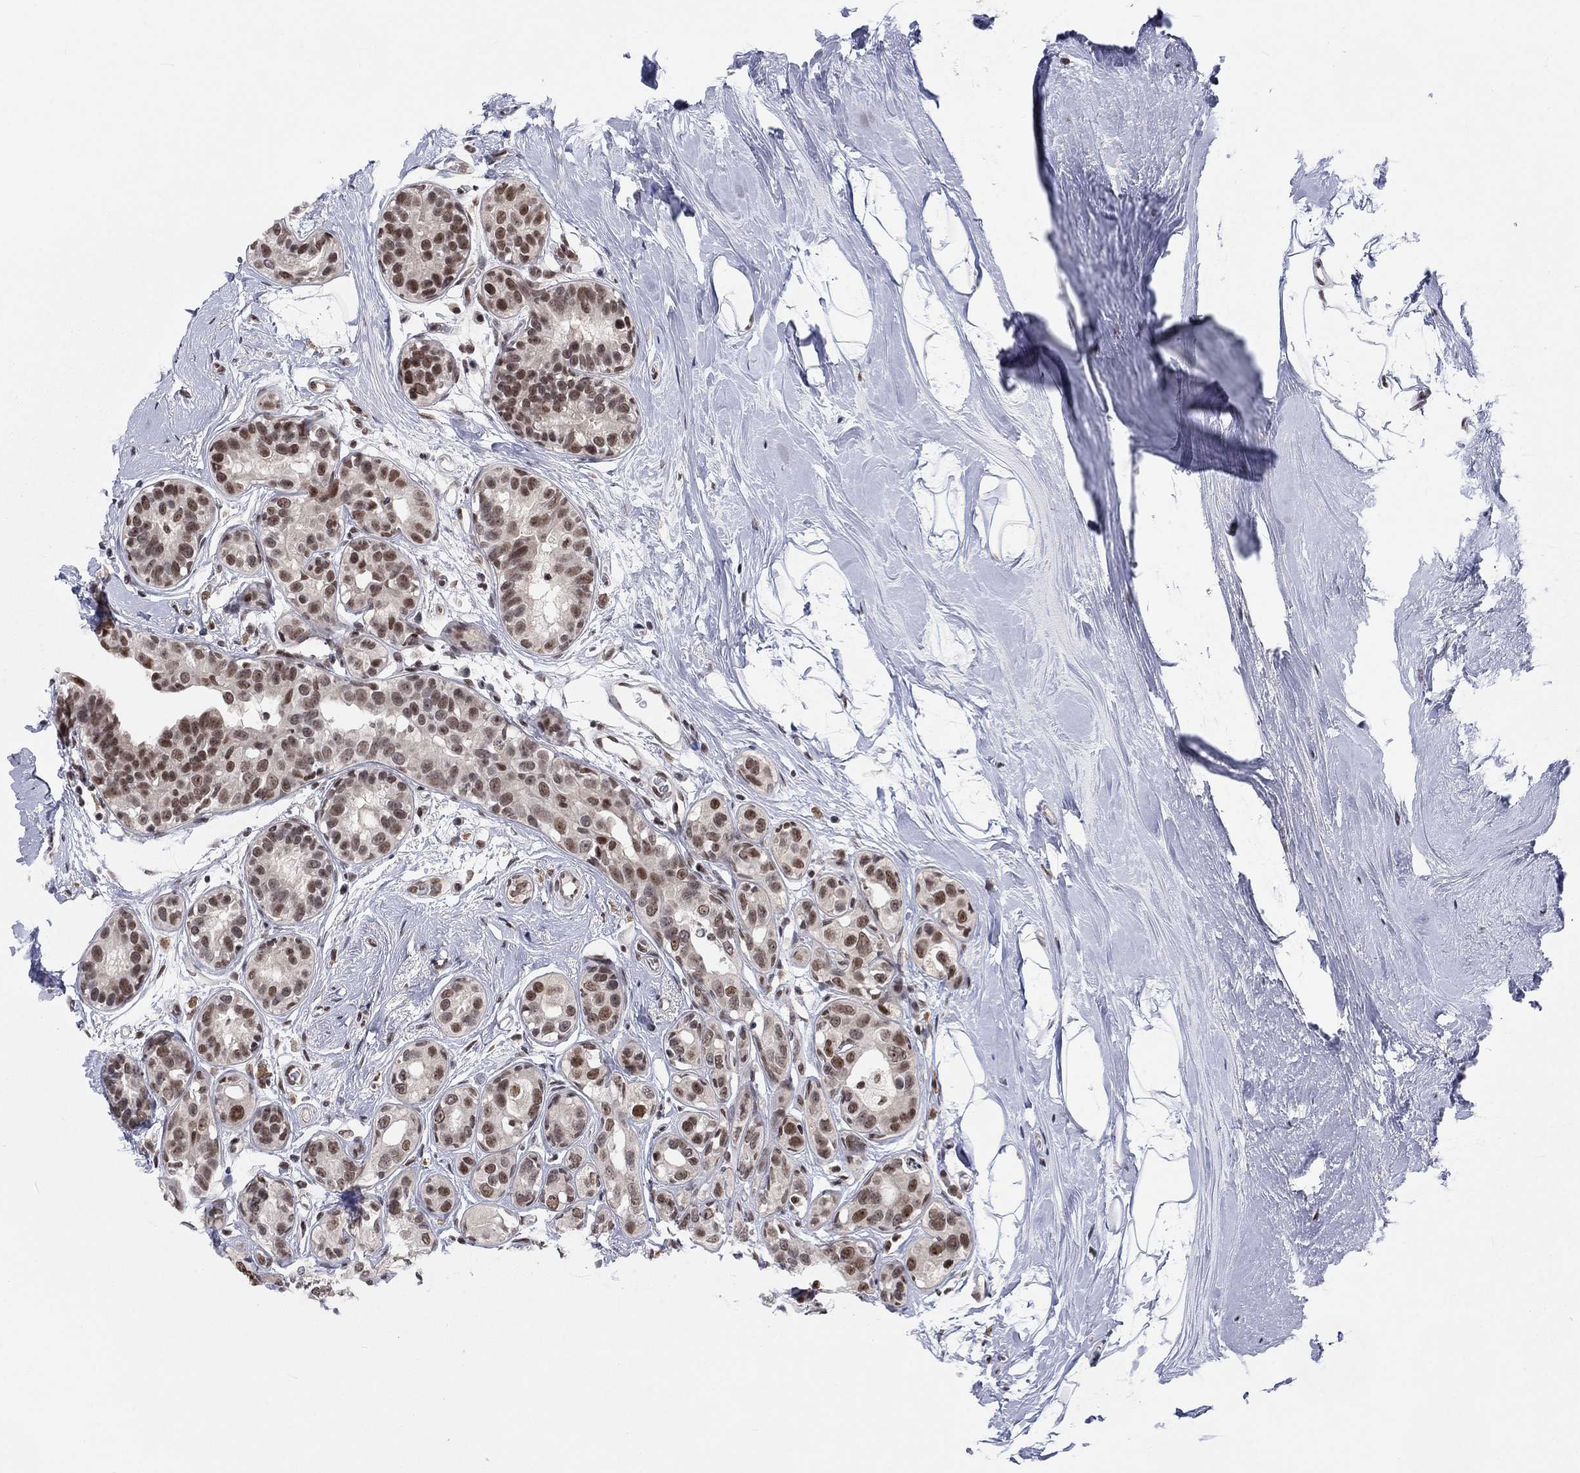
{"staining": {"intensity": "moderate", "quantity": ">75%", "location": "nuclear"}, "tissue": "breast cancer", "cell_type": "Tumor cells", "image_type": "cancer", "snomed": [{"axis": "morphology", "description": "Duct carcinoma"}, {"axis": "topography", "description": "Breast"}], "caption": "Protein expression analysis of human breast cancer reveals moderate nuclear expression in about >75% of tumor cells.", "gene": "FYTTD1", "patient": {"sex": "female", "age": 55}}